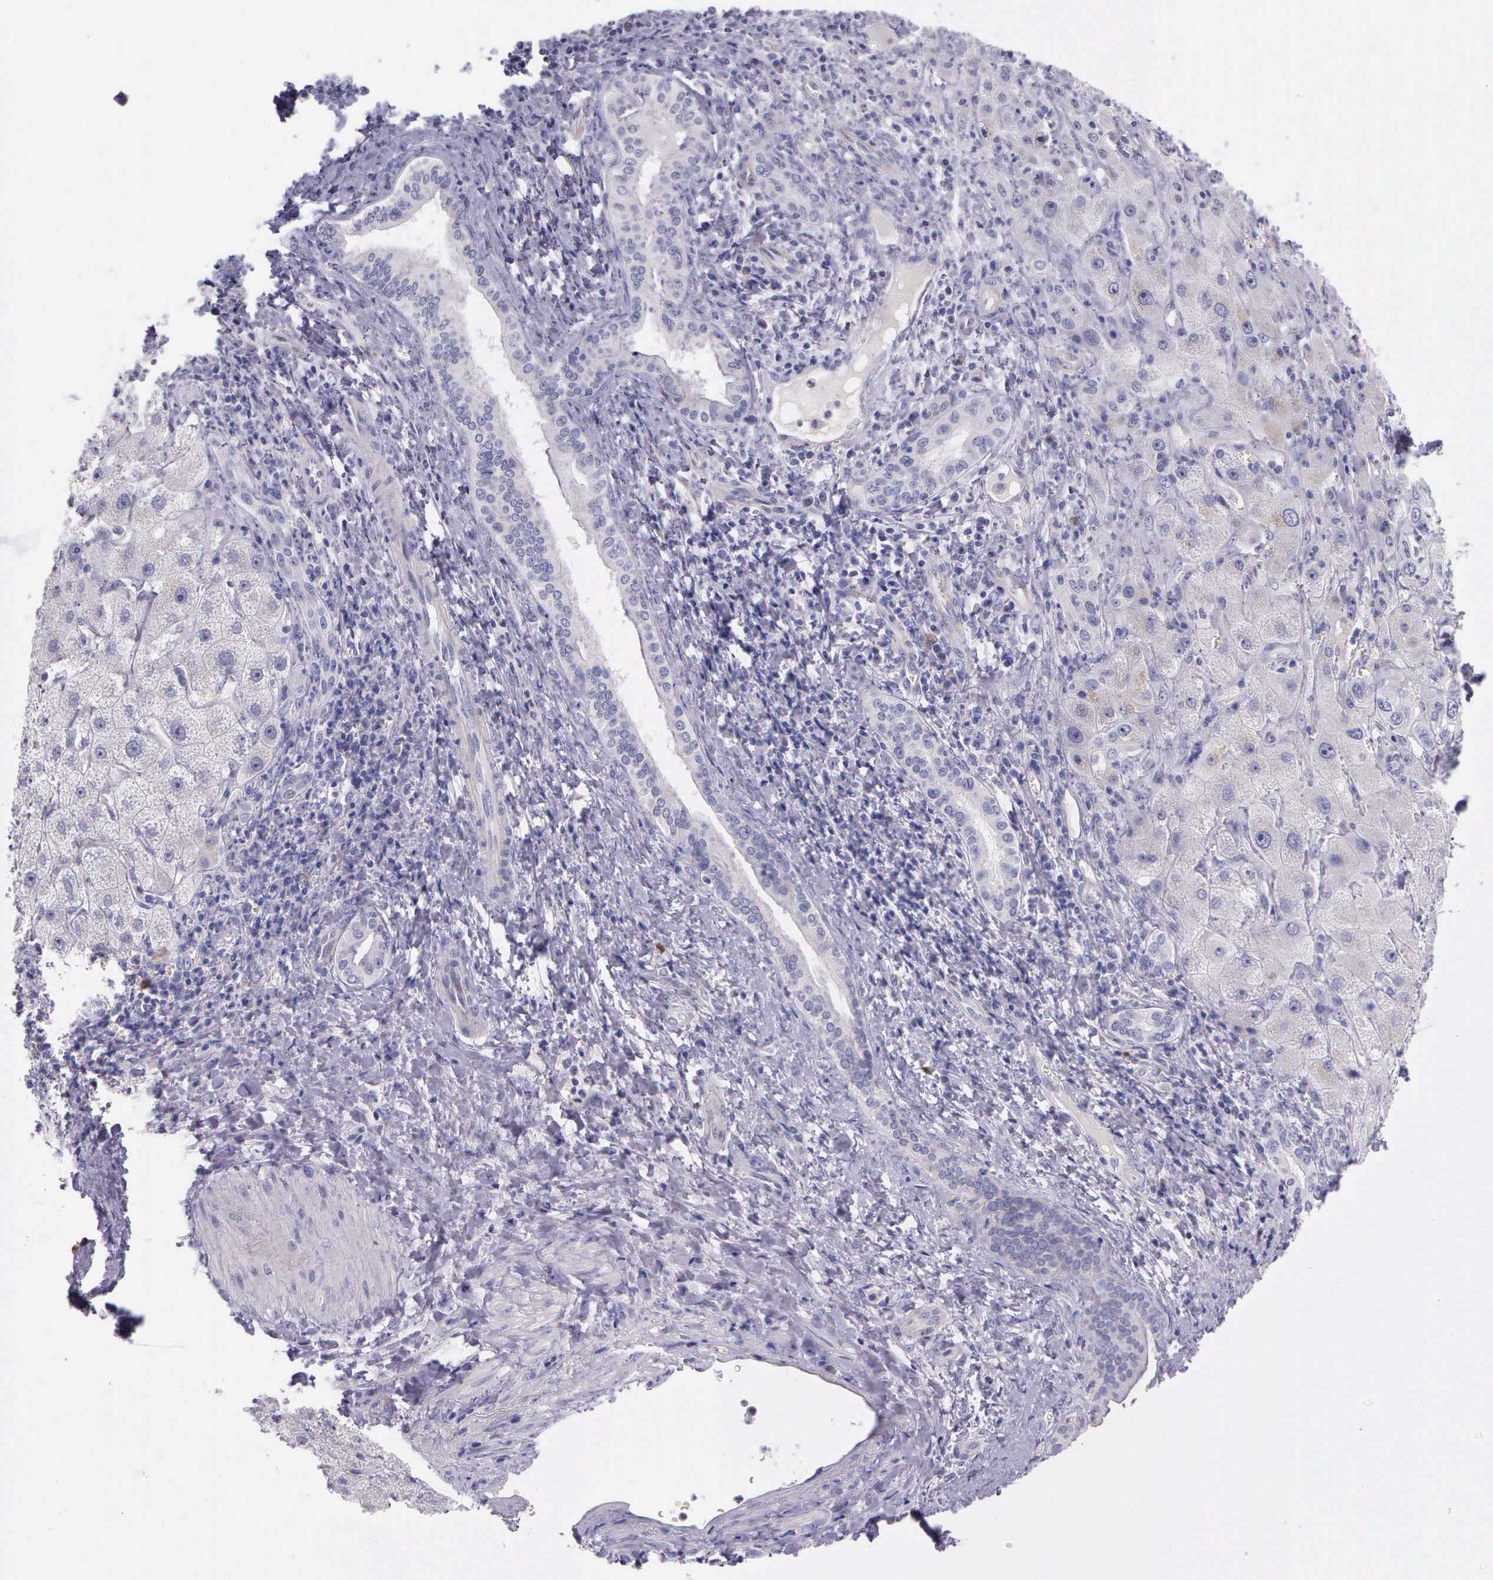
{"staining": {"intensity": "negative", "quantity": "none", "location": "none"}, "tissue": "liver cancer", "cell_type": "Tumor cells", "image_type": "cancer", "snomed": [{"axis": "morphology", "description": "Cholangiocarcinoma"}, {"axis": "topography", "description": "Liver"}], "caption": "Immunohistochemistry micrograph of human cholangiocarcinoma (liver) stained for a protein (brown), which shows no staining in tumor cells. The staining is performed using DAB brown chromogen with nuclei counter-stained in using hematoxylin.", "gene": "THSD7A", "patient": {"sex": "female", "age": 79}}